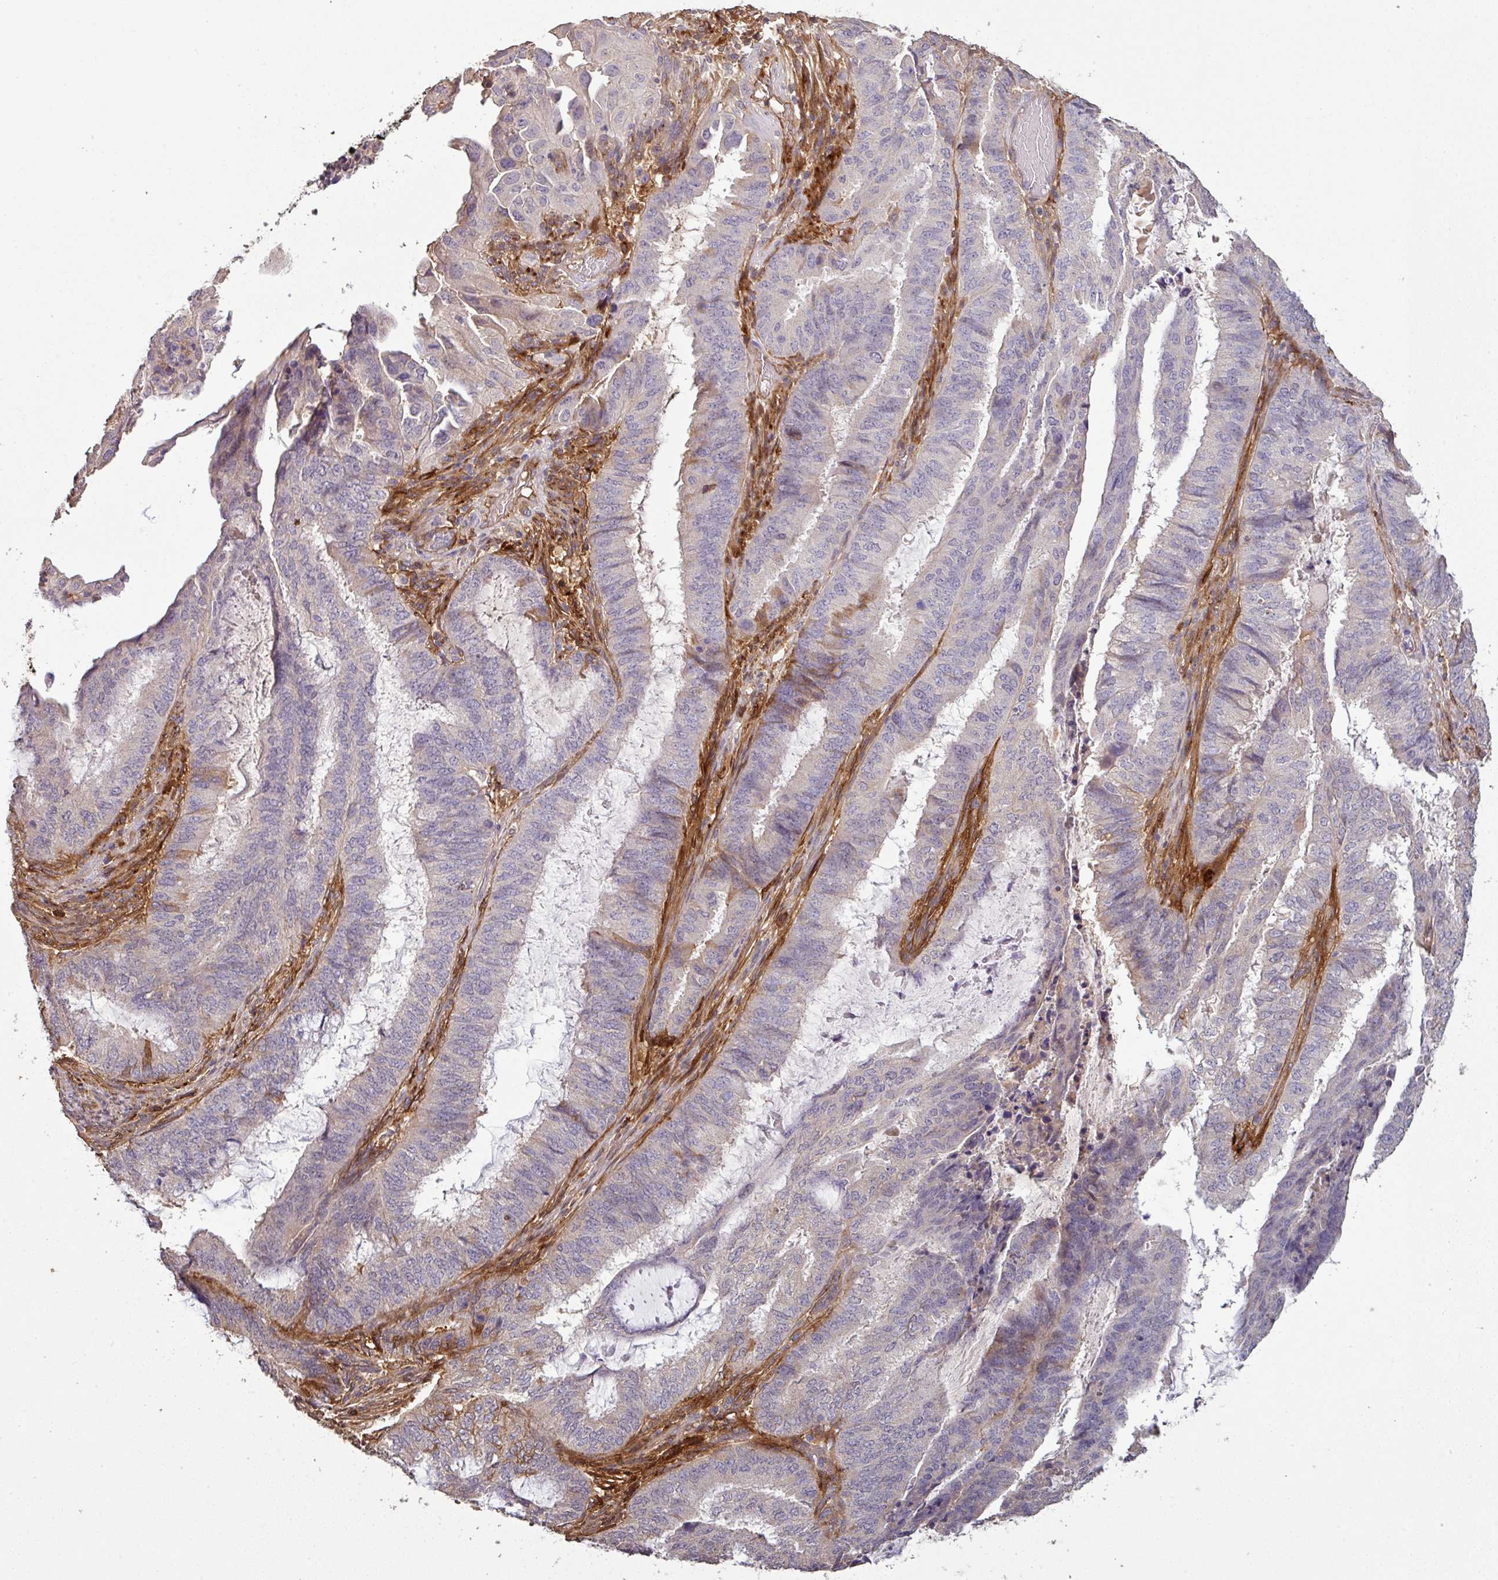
{"staining": {"intensity": "weak", "quantity": "<25%", "location": "cytoplasmic/membranous"}, "tissue": "endometrial cancer", "cell_type": "Tumor cells", "image_type": "cancer", "snomed": [{"axis": "morphology", "description": "Adenocarcinoma, NOS"}, {"axis": "topography", "description": "Endometrium"}], "caption": "Immunohistochemistry photomicrograph of human endometrial cancer (adenocarcinoma) stained for a protein (brown), which displays no expression in tumor cells.", "gene": "ISLR", "patient": {"sex": "female", "age": 51}}